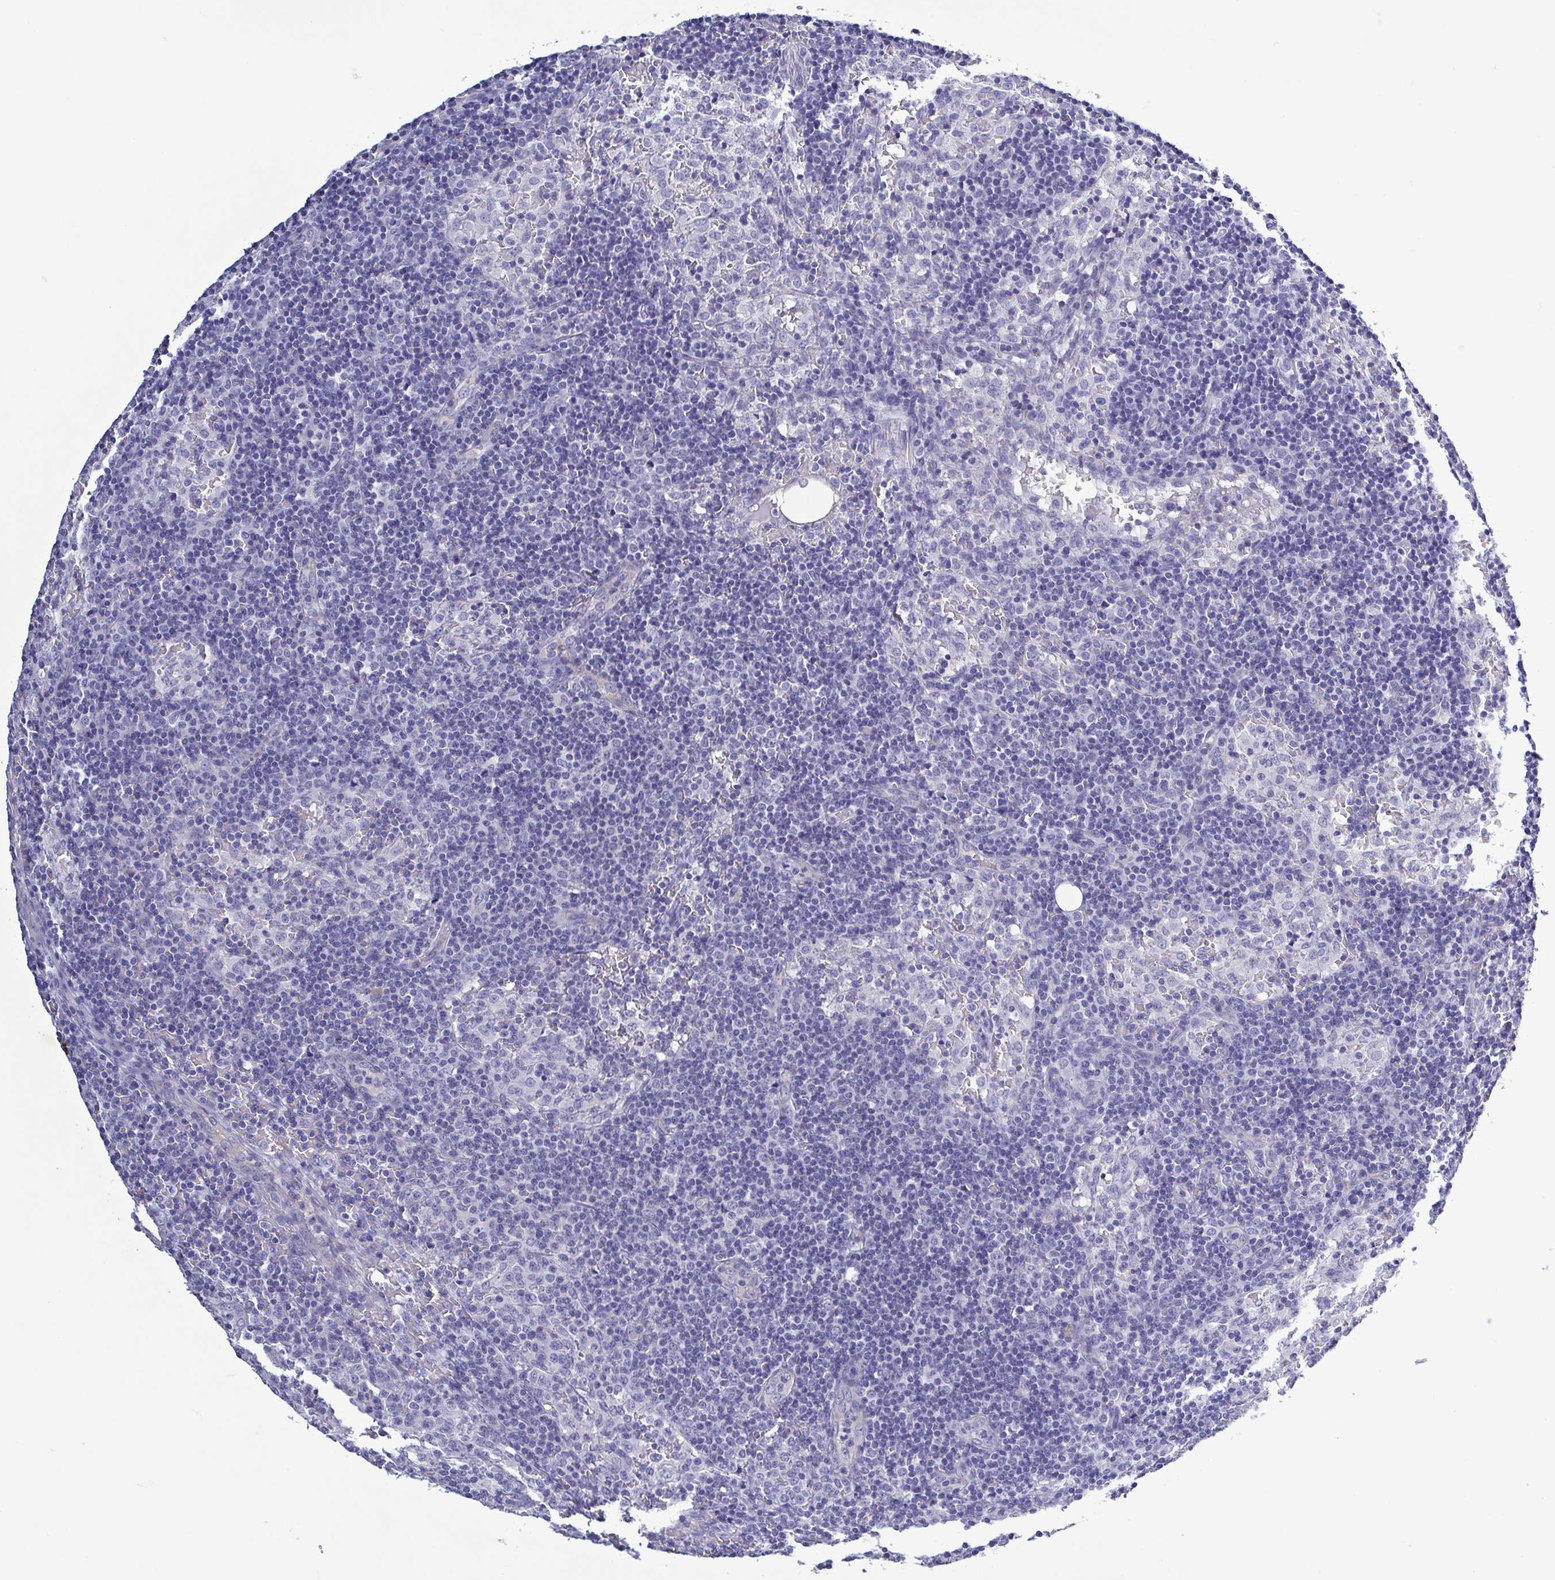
{"staining": {"intensity": "negative", "quantity": "none", "location": "none"}, "tissue": "lymph node", "cell_type": "Germinal center cells", "image_type": "normal", "snomed": [{"axis": "morphology", "description": "Normal tissue, NOS"}, {"axis": "topography", "description": "Lymph node"}], "caption": "This is an IHC histopathology image of unremarkable lymph node. There is no expression in germinal center cells.", "gene": "TEX12", "patient": {"sex": "female", "age": 41}}